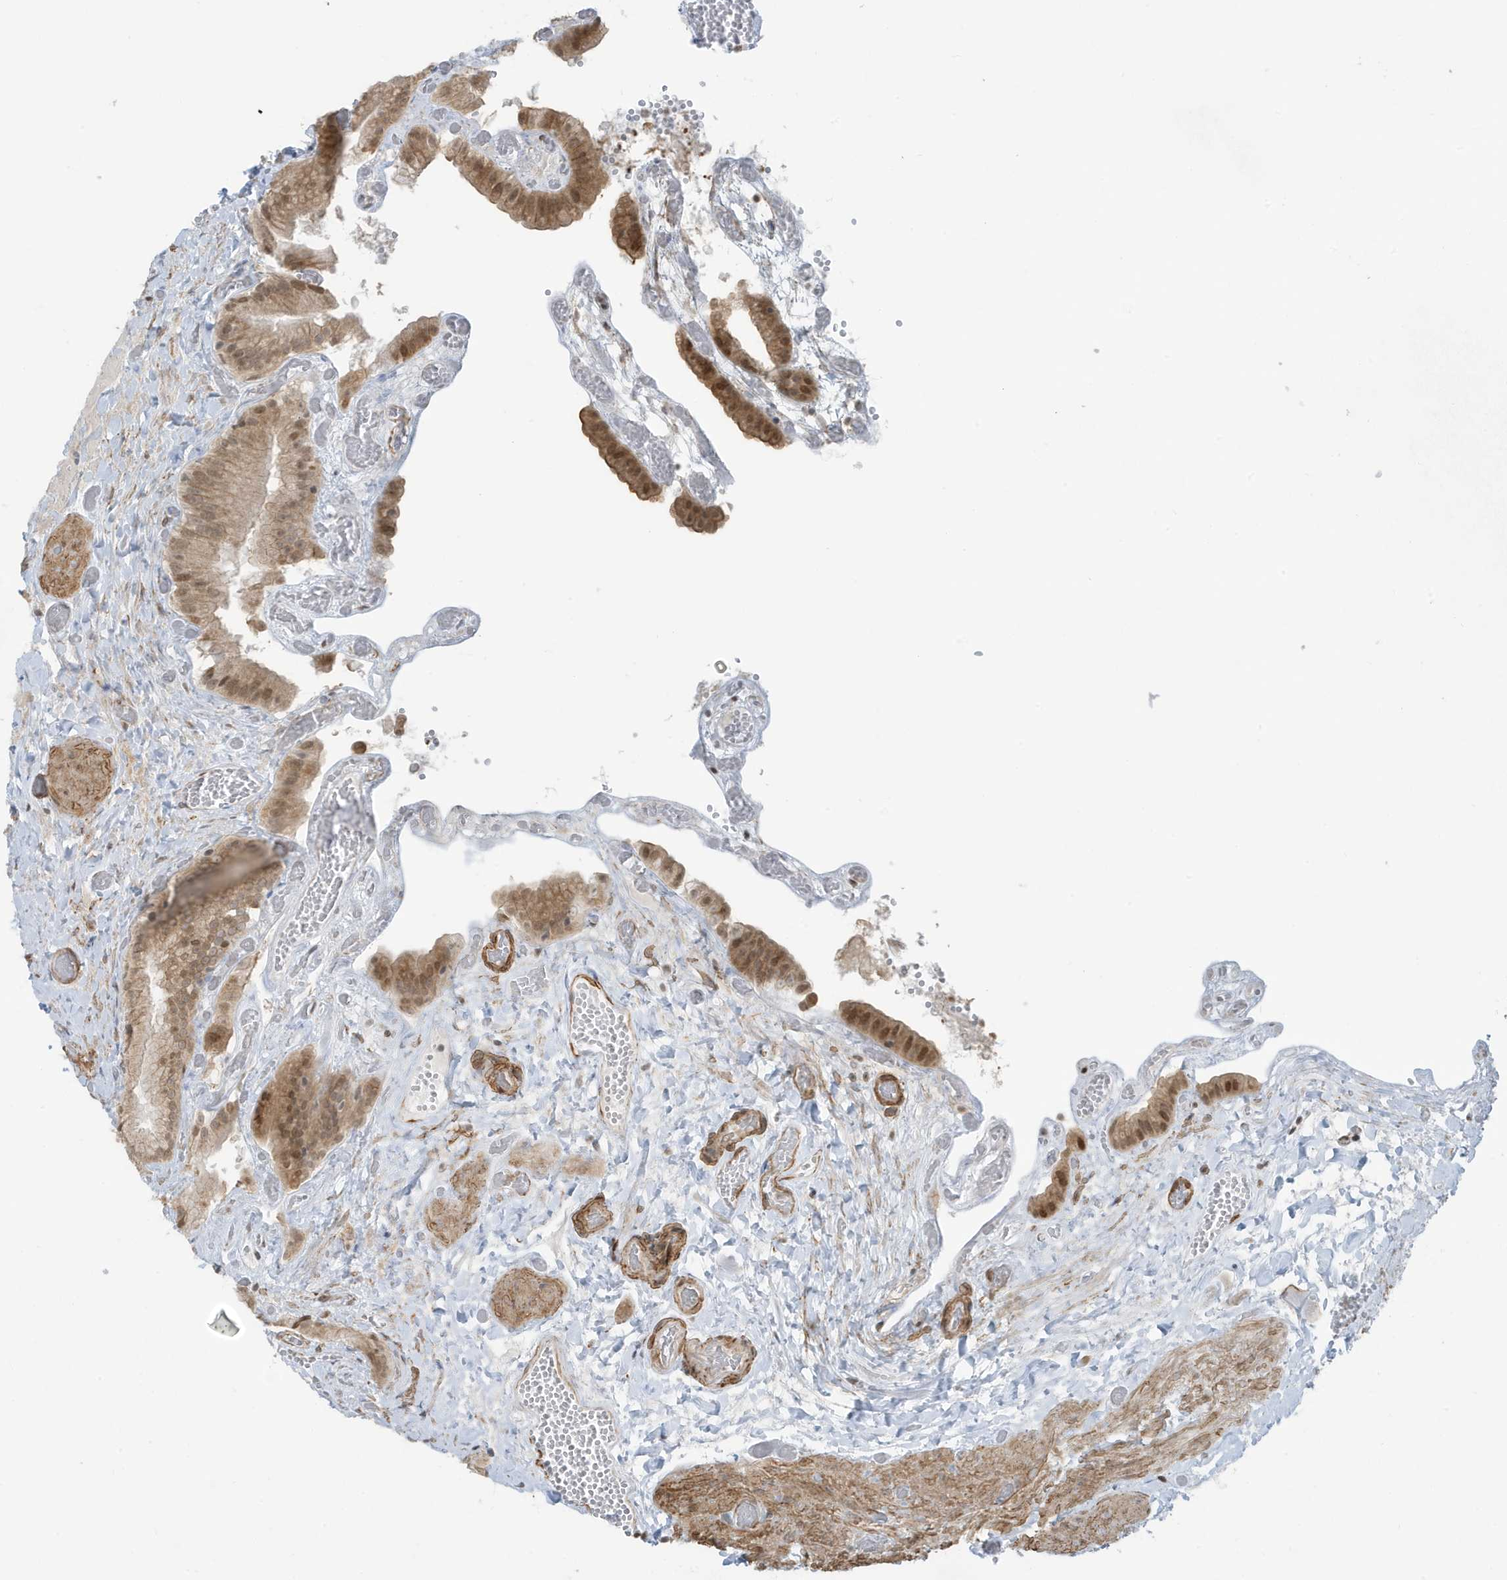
{"staining": {"intensity": "moderate", "quantity": ">75%", "location": "cytoplasmic/membranous,nuclear"}, "tissue": "gallbladder", "cell_type": "Glandular cells", "image_type": "normal", "snomed": [{"axis": "morphology", "description": "Normal tissue, NOS"}, {"axis": "topography", "description": "Gallbladder"}], "caption": "The micrograph reveals a brown stain indicating the presence of a protein in the cytoplasmic/membranous,nuclear of glandular cells in gallbladder. The protein is shown in brown color, while the nuclei are stained blue.", "gene": "CHCHD4", "patient": {"sex": "female", "age": 64}}